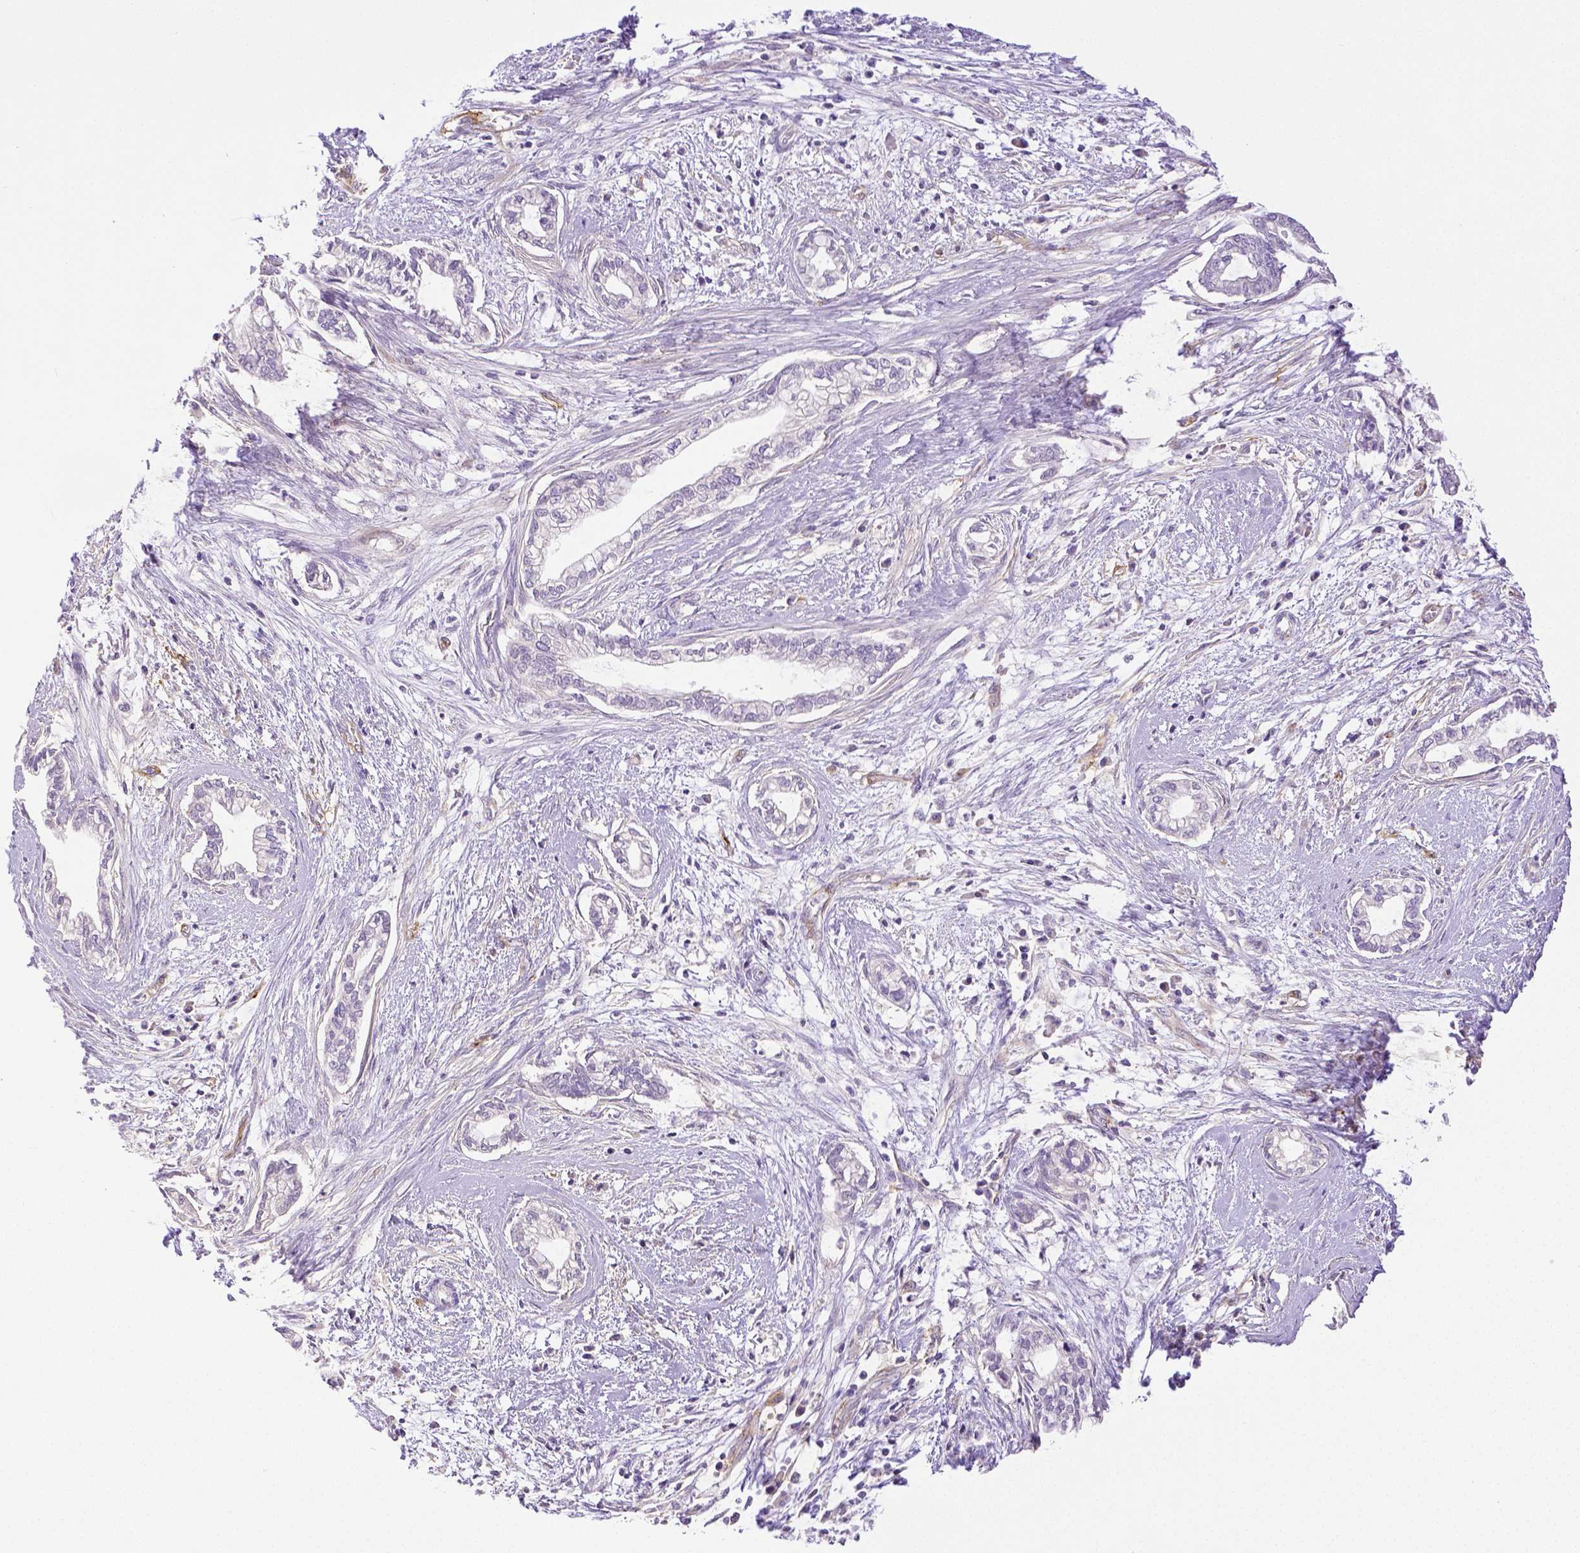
{"staining": {"intensity": "negative", "quantity": "none", "location": "none"}, "tissue": "cervical cancer", "cell_type": "Tumor cells", "image_type": "cancer", "snomed": [{"axis": "morphology", "description": "Adenocarcinoma, NOS"}, {"axis": "topography", "description": "Cervix"}], "caption": "Tumor cells show no significant protein staining in cervical cancer (adenocarcinoma). (Stains: DAB (3,3'-diaminobenzidine) immunohistochemistry with hematoxylin counter stain, Microscopy: brightfield microscopy at high magnification).", "gene": "THY1", "patient": {"sex": "female", "age": 62}}